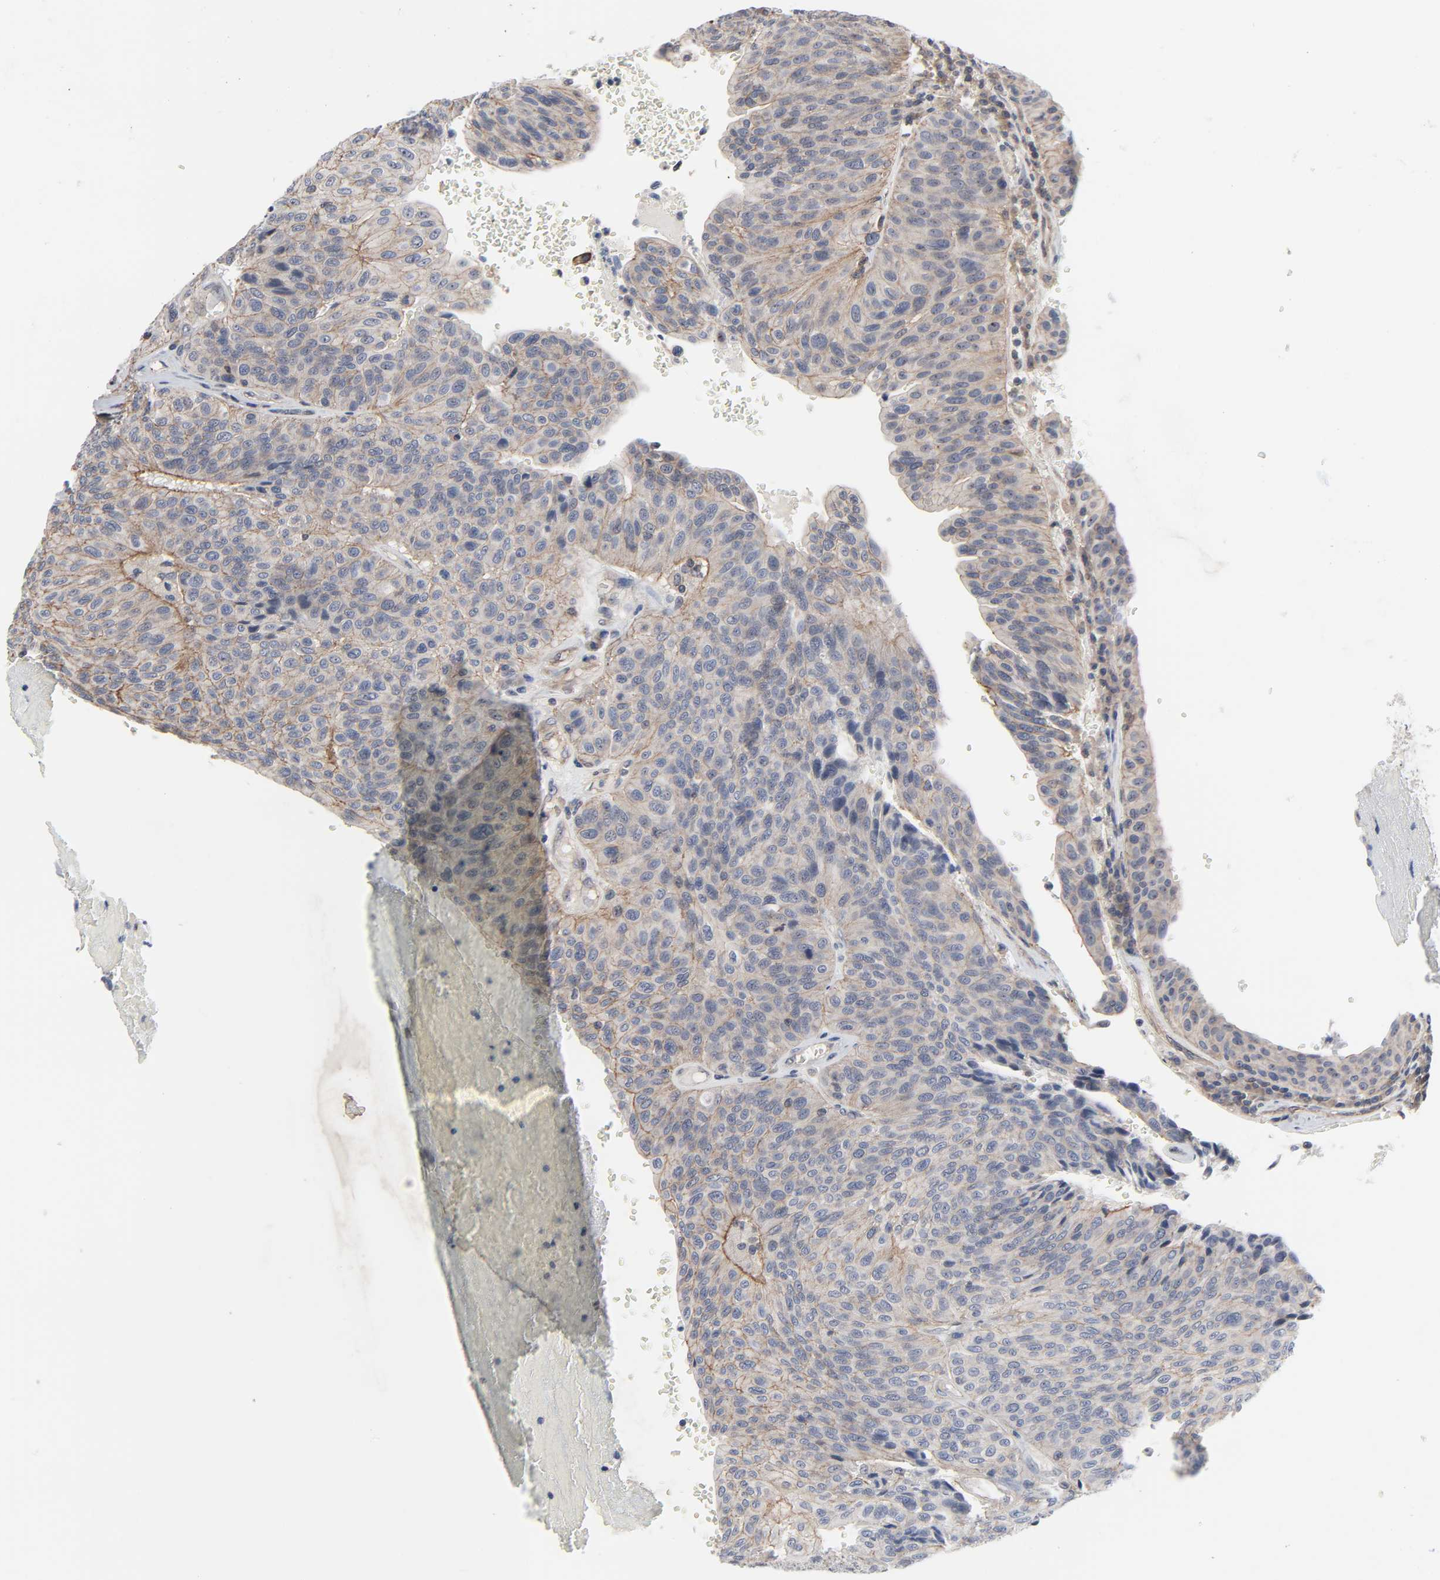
{"staining": {"intensity": "weak", "quantity": "25%-75%", "location": "cytoplasmic/membranous"}, "tissue": "urothelial cancer", "cell_type": "Tumor cells", "image_type": "cancer", "snomed": [{"axis": "morphology", "description": "Urothelial carcinoma, High grade"}, {"axis": "topography", "description": "Urinary bladder"}], "caption": "Urothelial cancer tissue shows weak cytoplasmic/membranous staining in about 25%-75% of tumor cells, visualized by immunohistochemistry. (Brightfield microscopy of DAB IHC at high magnification).", "gene": "DDX10", "patient": {"sex": "male", "age": 66}}